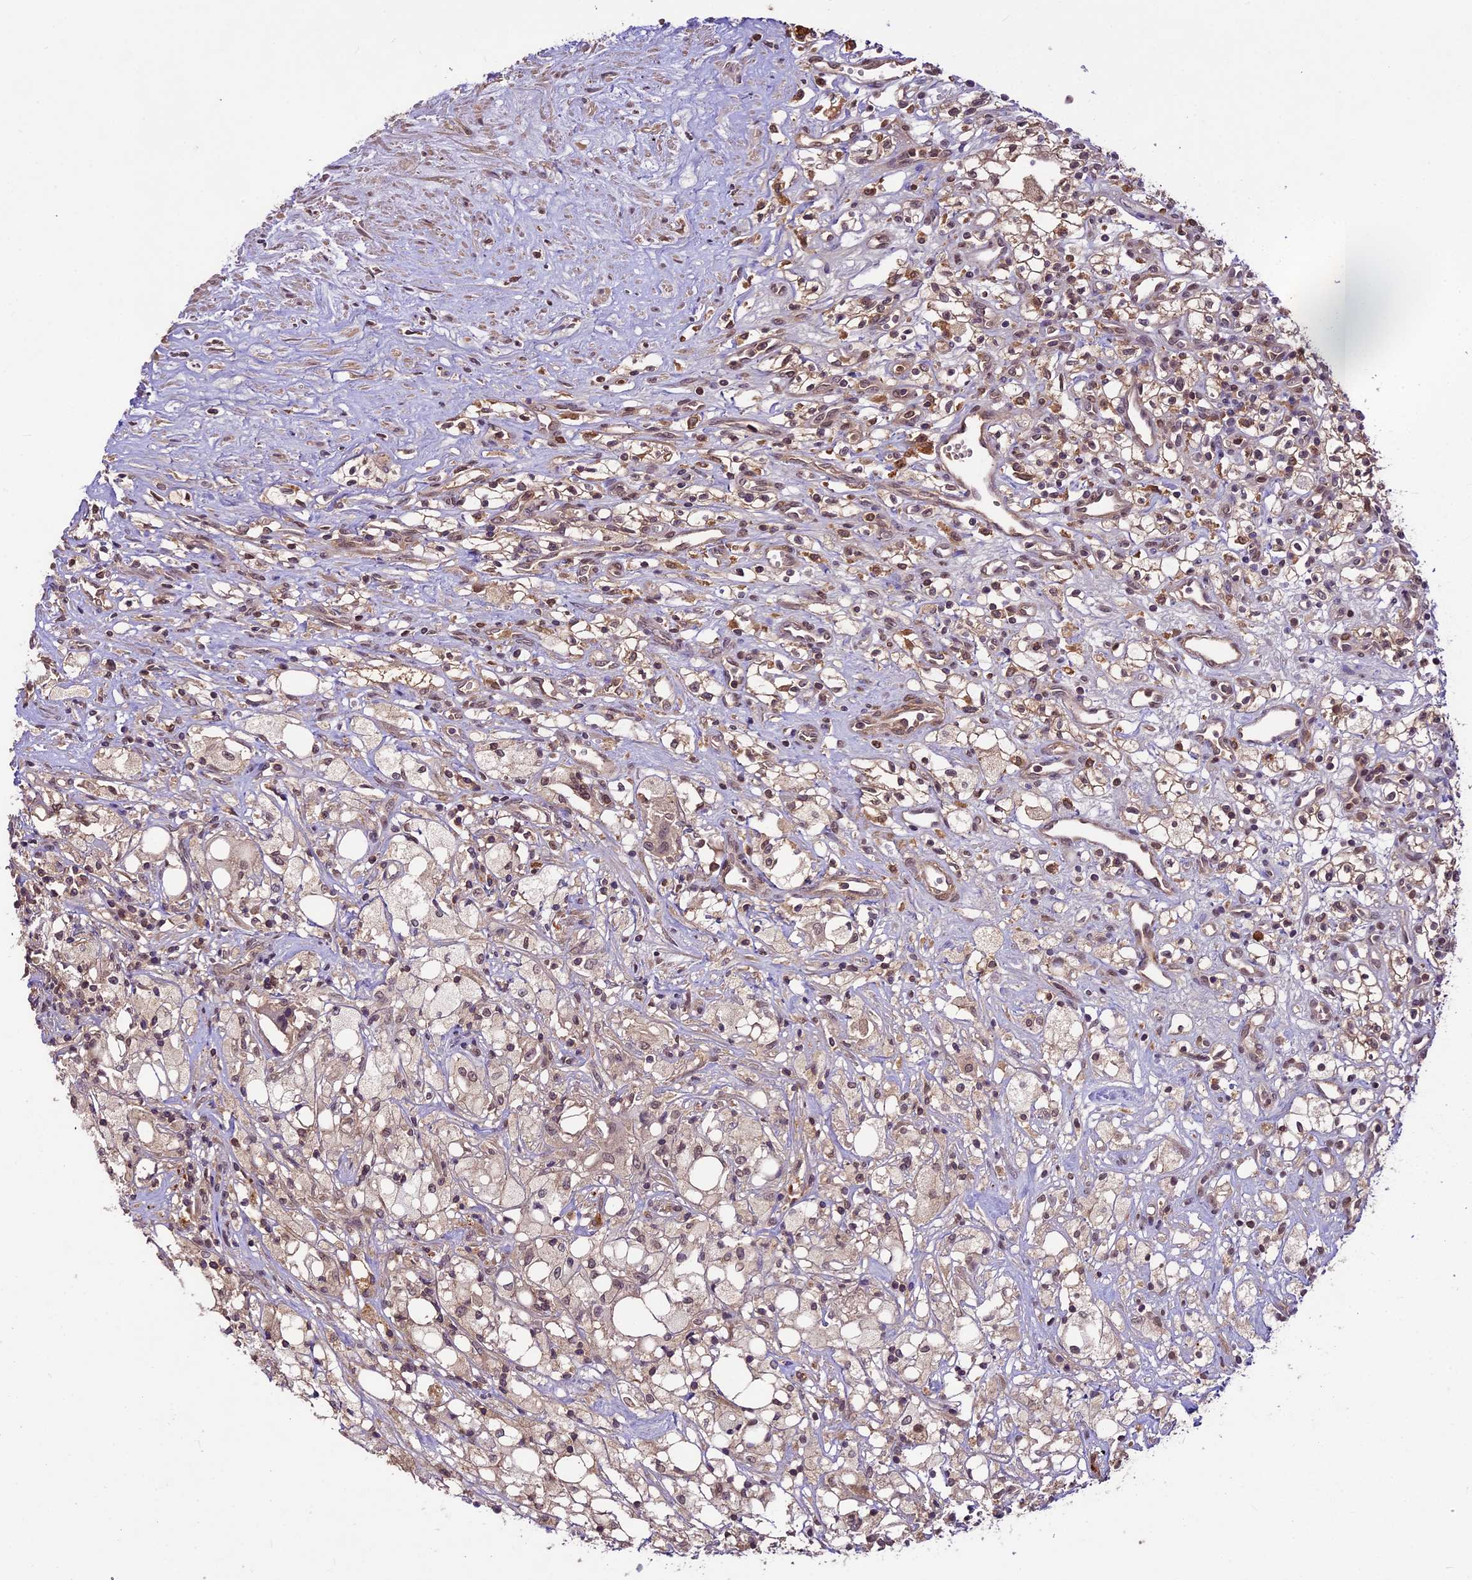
{"staining": {"intensity": "weak", "quantity": ">75%", "location": "nuclear"}, "tissue": "renal cancer", "cell_type": "Tumor cells", "image_type": "cancer", "snomed": [{"axis": "morphology", "description": "Adenocarcinoma, NOS"}, {"axis": "topography", "description": "Kidney"}], "caption": "Brown immunohistochemical staining in human adenocarcinoma (renal) exhibits weak nuclear positivity in approximately >75% of tumor cells.", "gene": "ATP10A", "patient": {"sex": "male", "age": 59}}